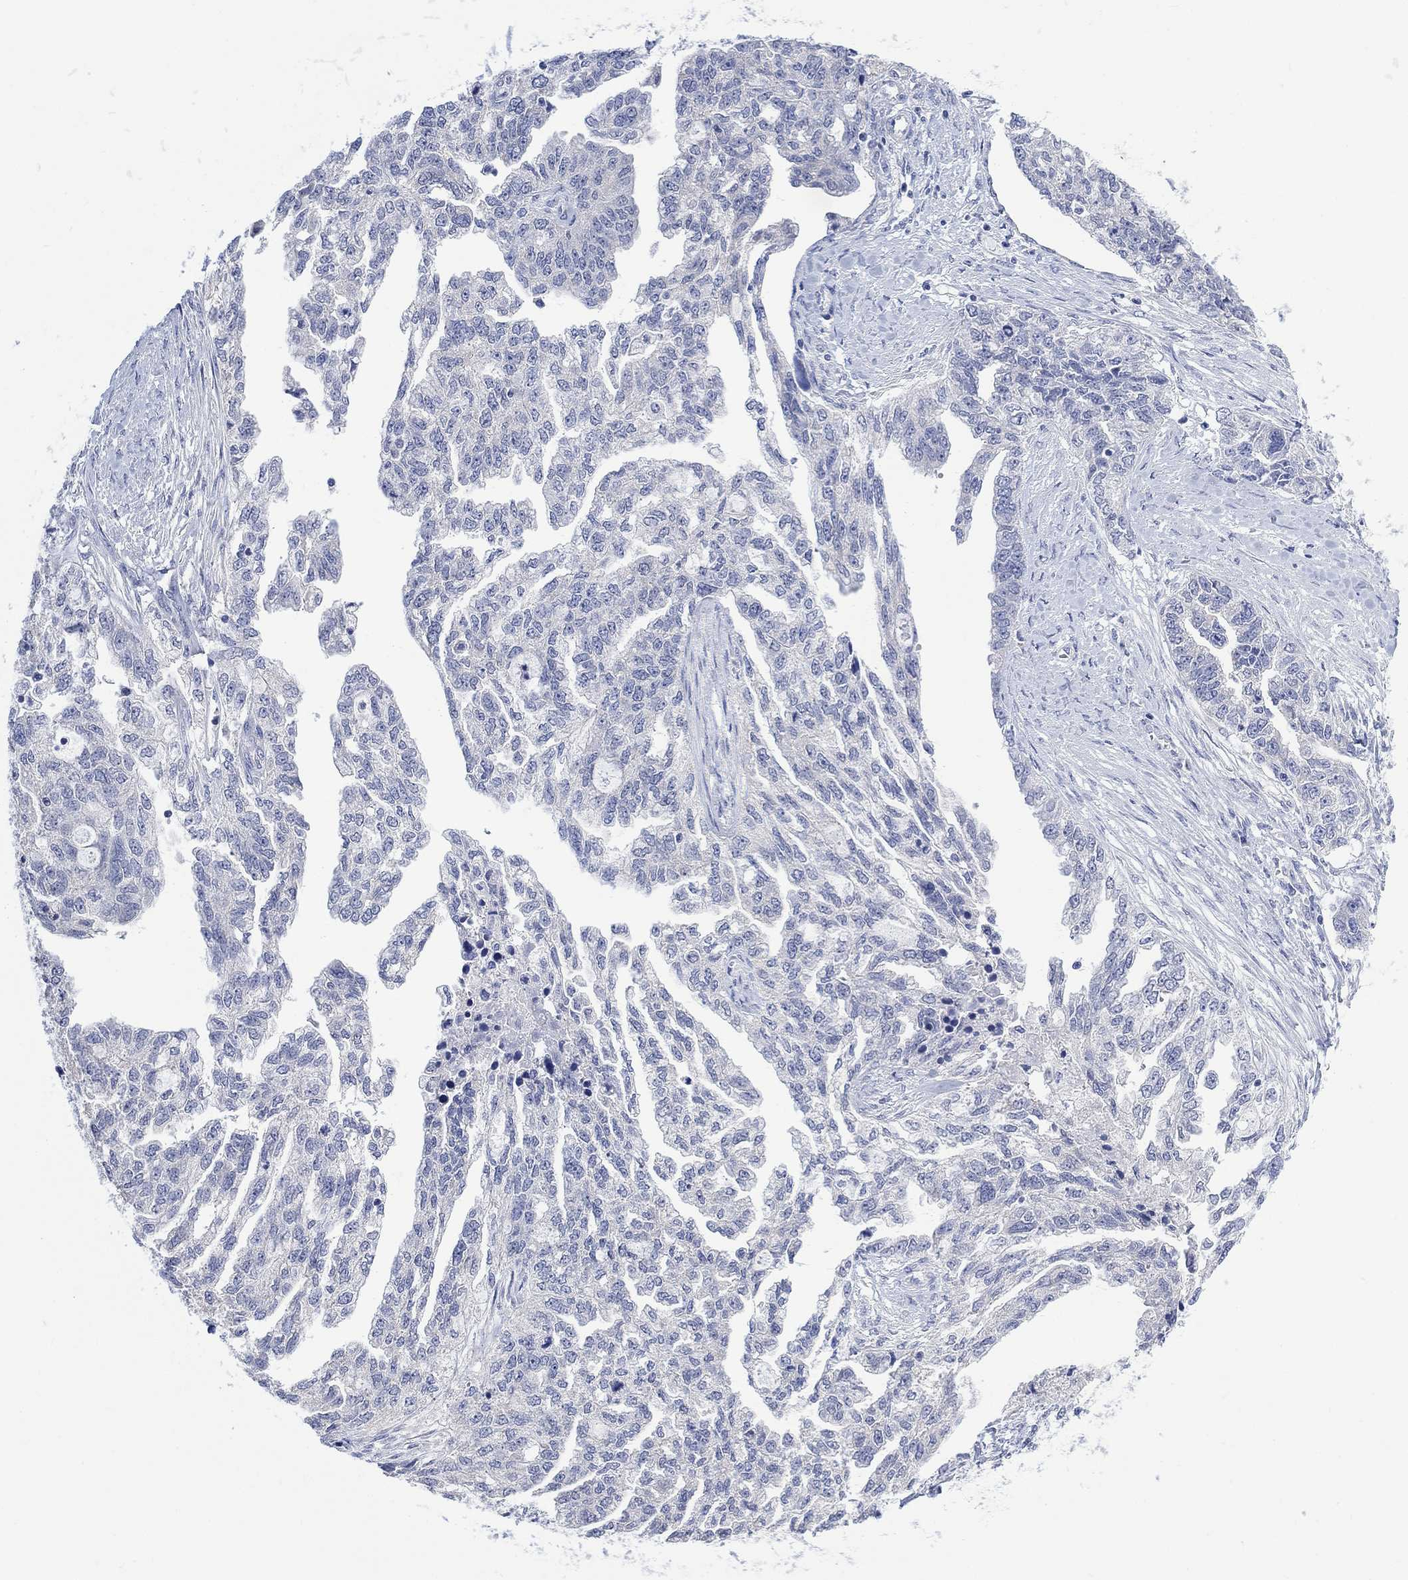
{"staining": {"intensity": "negative", "quantity": "none", "location": "none"}, "tissue": "ovarian cancer", "cell_type": "Tumor cells", "image_type": "cancer", "snomed": [{"axis": "morphology", "description": "Cystadenocarcinoma, serous, NOS"}, {"axis": "topography", "description": "Ovary"}], "caption": "Immunohistochemistry of human serous cystadenocarcinoma (ovarian) displays no expression in tumor cells.", "gene": "FBP2", "patient": {"sex": "female", "age": 51}}